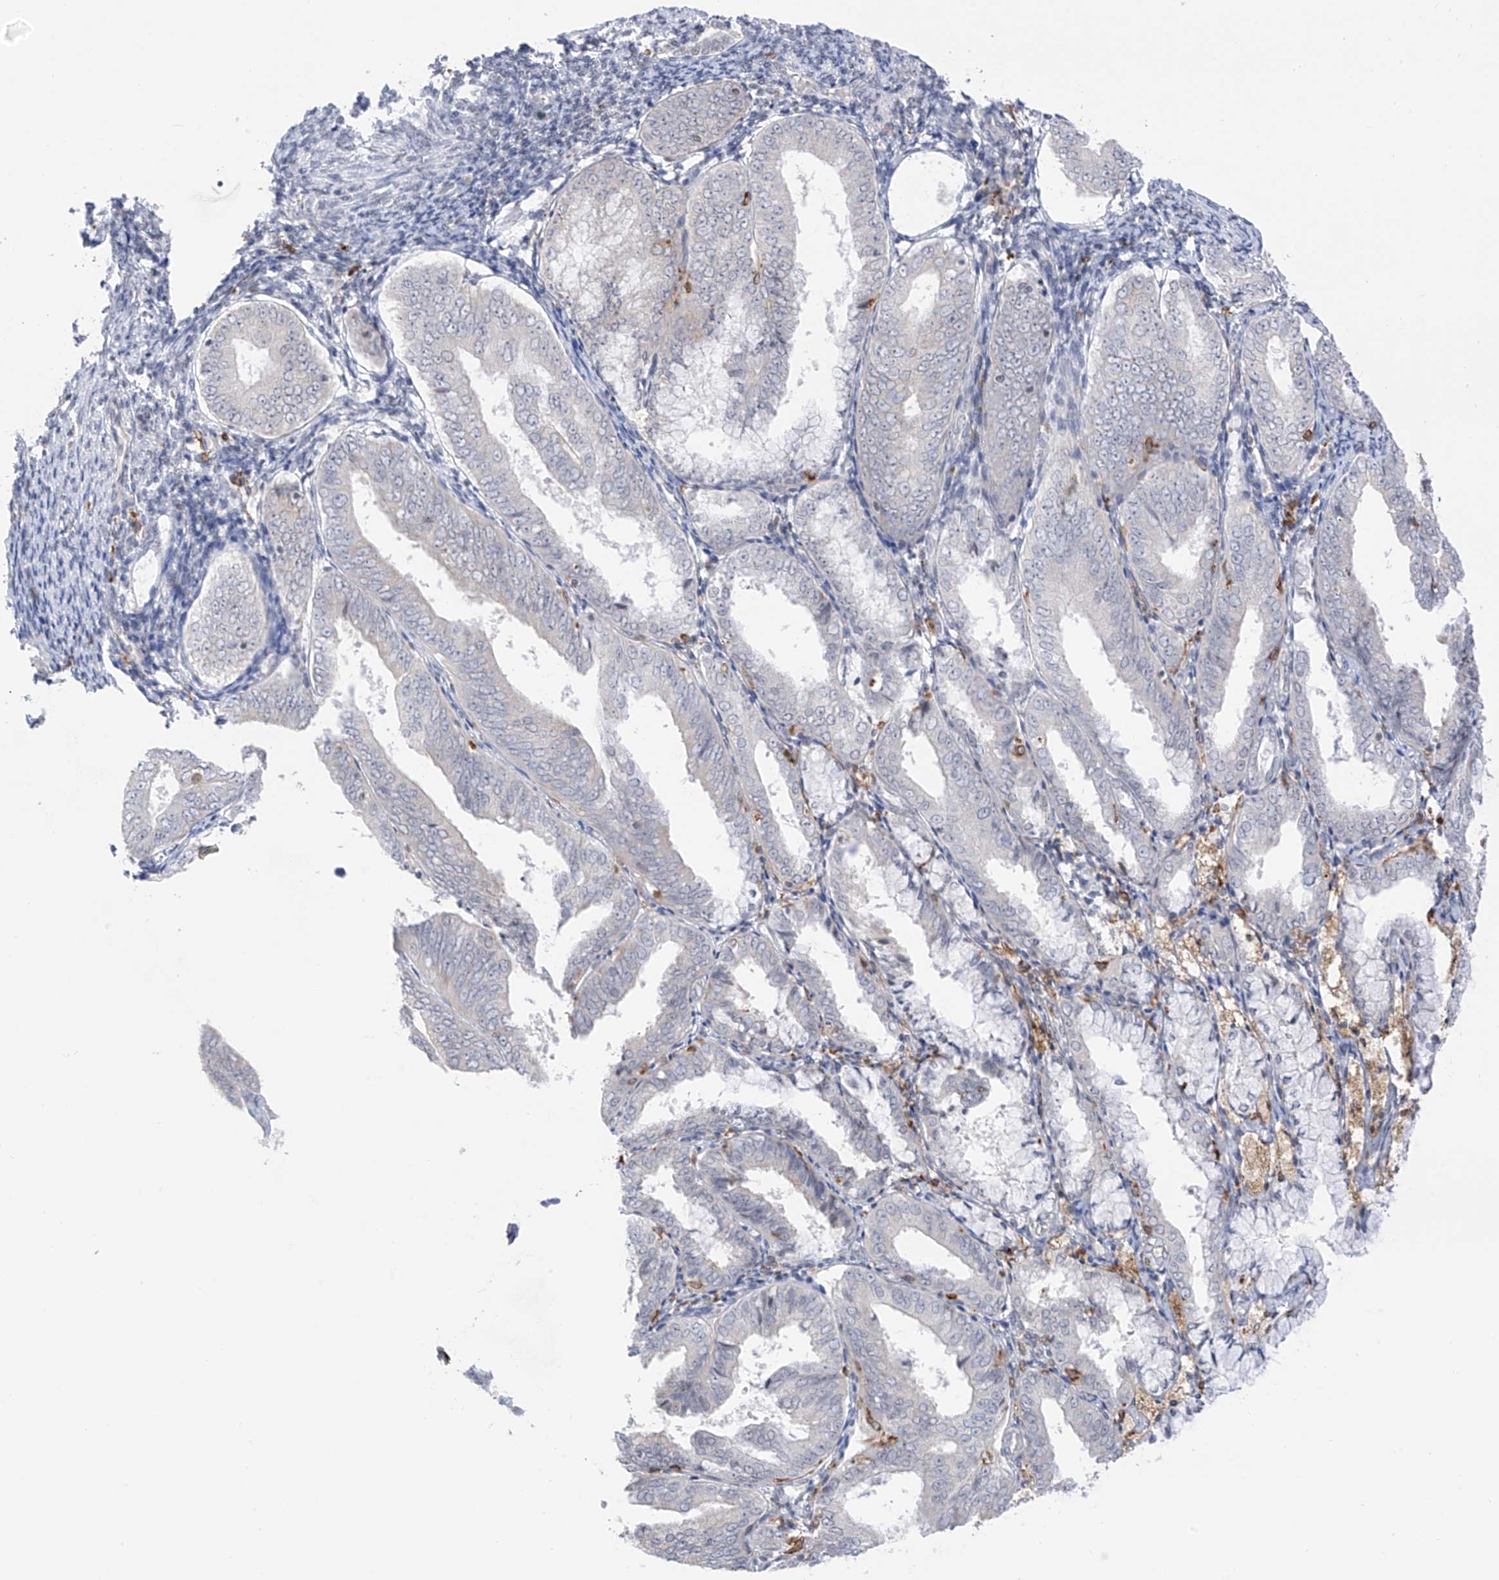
{"staining": {"intensity": "negative", "quantity": "none", "location": "none"}, "tissue": "endometrial cancer", "cell_type": "Tumor cells", "image_type": "cancer", "snomed": [{"axis": "morphology", "description": "Adenocarcinoma, NOS"}, {"axis": "topography", "description": "Endometrium"}], "caption": "Protein analysis of endometrial cancer (adenocarcinoma) reveals no significant expression in tumor cells.", "gene": "TBXAS1", "patient": {"sex": "female", "age": 63}}